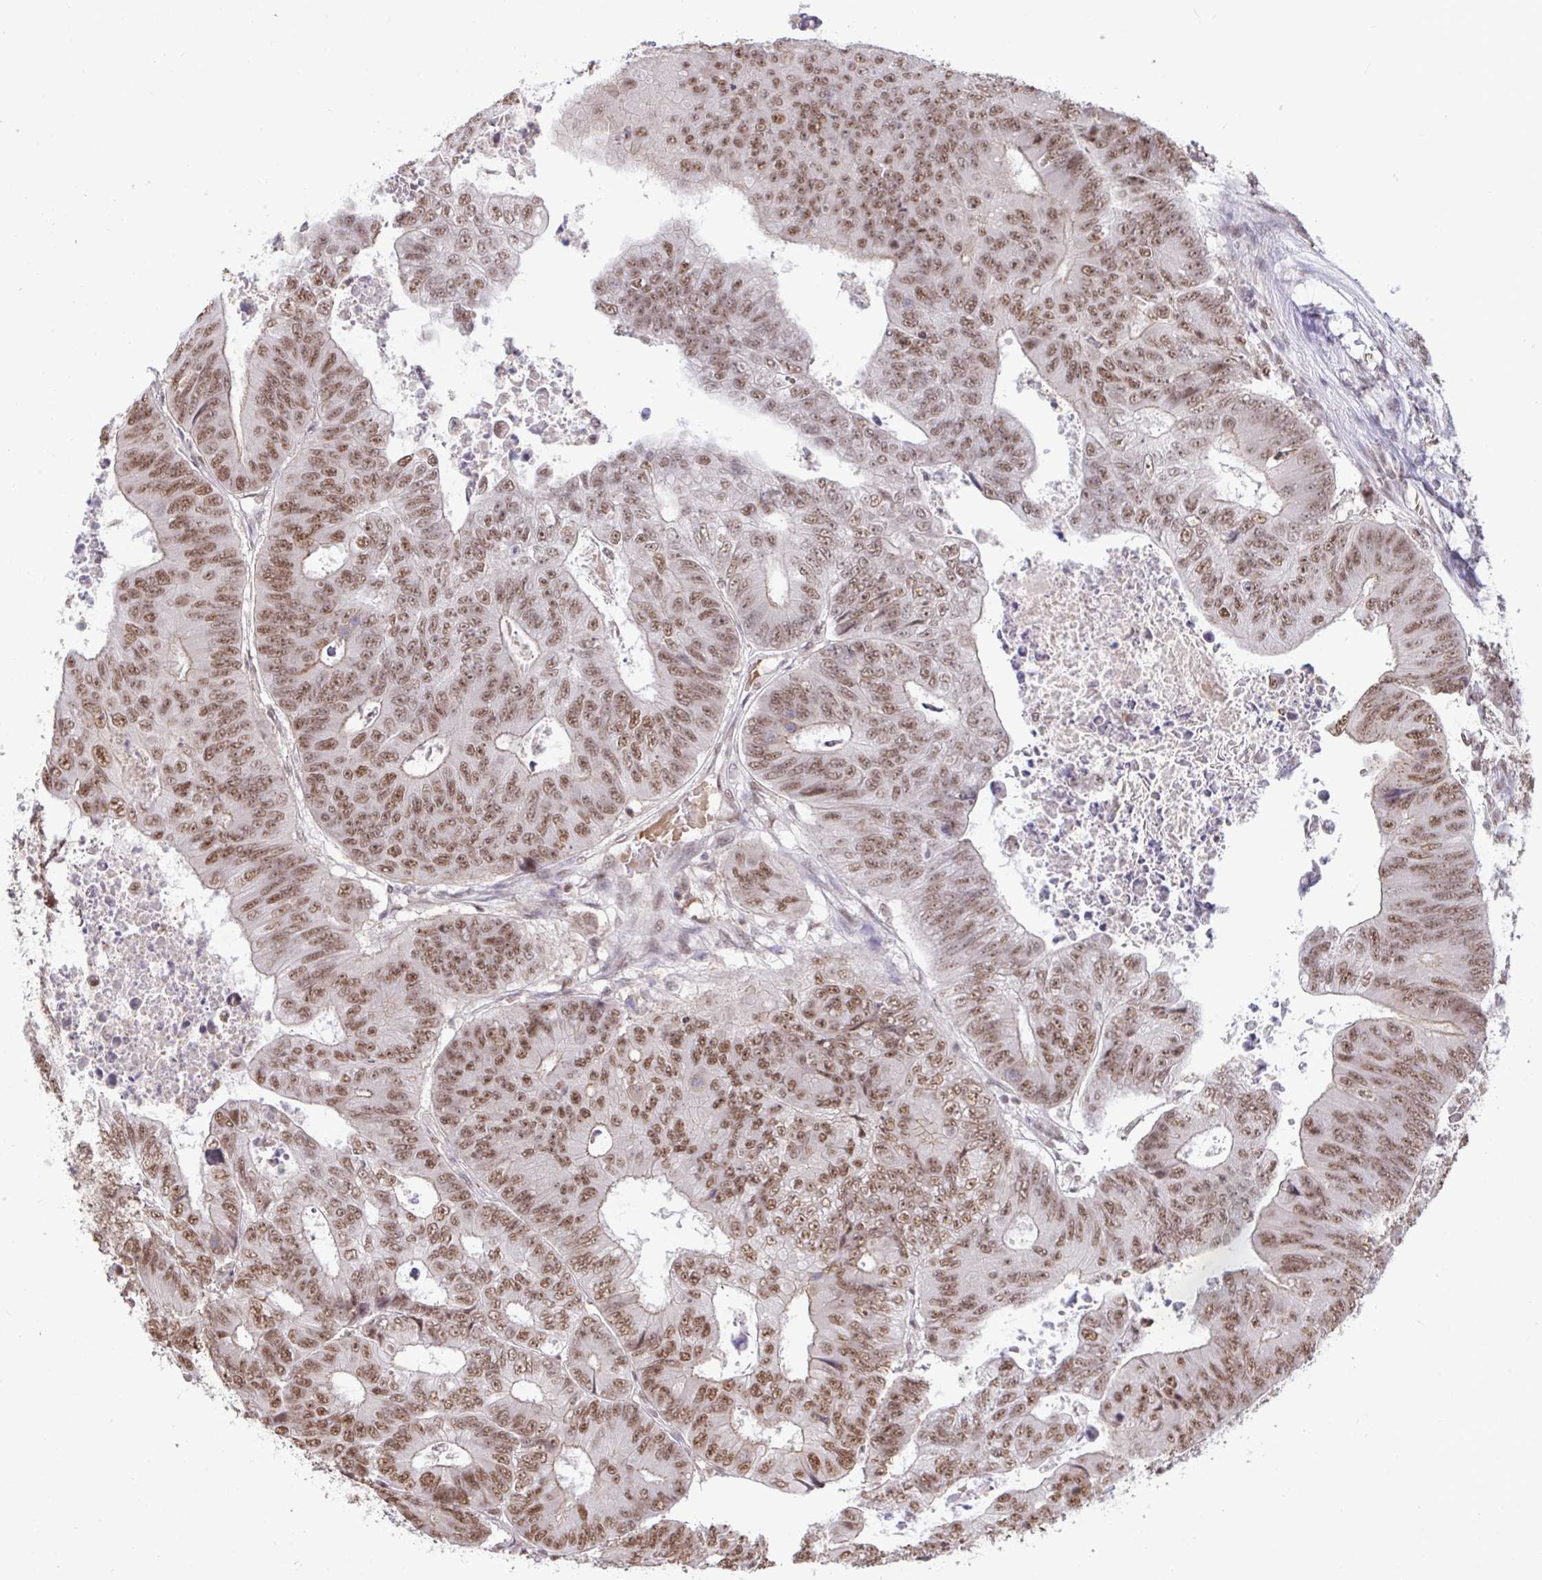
{"staining": {"intensity": "moderate", "quantity": ">75%", "location": "nuclear"}, "tissue": "colorectal cancer", "cell_type": "Tumor cells", "image_type": "cancer", "snomed": [{"axis": "morphology", "description": "Adenocarcinoma, NOS"}, {"axis": "topography", "description": "Colon"}], "caption": "Immunohistochemistry of colorectal cancer (adenocarcinoma) displays medium levels of moderate nuclear staining in approximately >75% of tumor cells. (Brightfield microscopy of DAB IHC at high magnification).", "gene": "PUF60", "patient": {"sex": "female", "age": 48}}